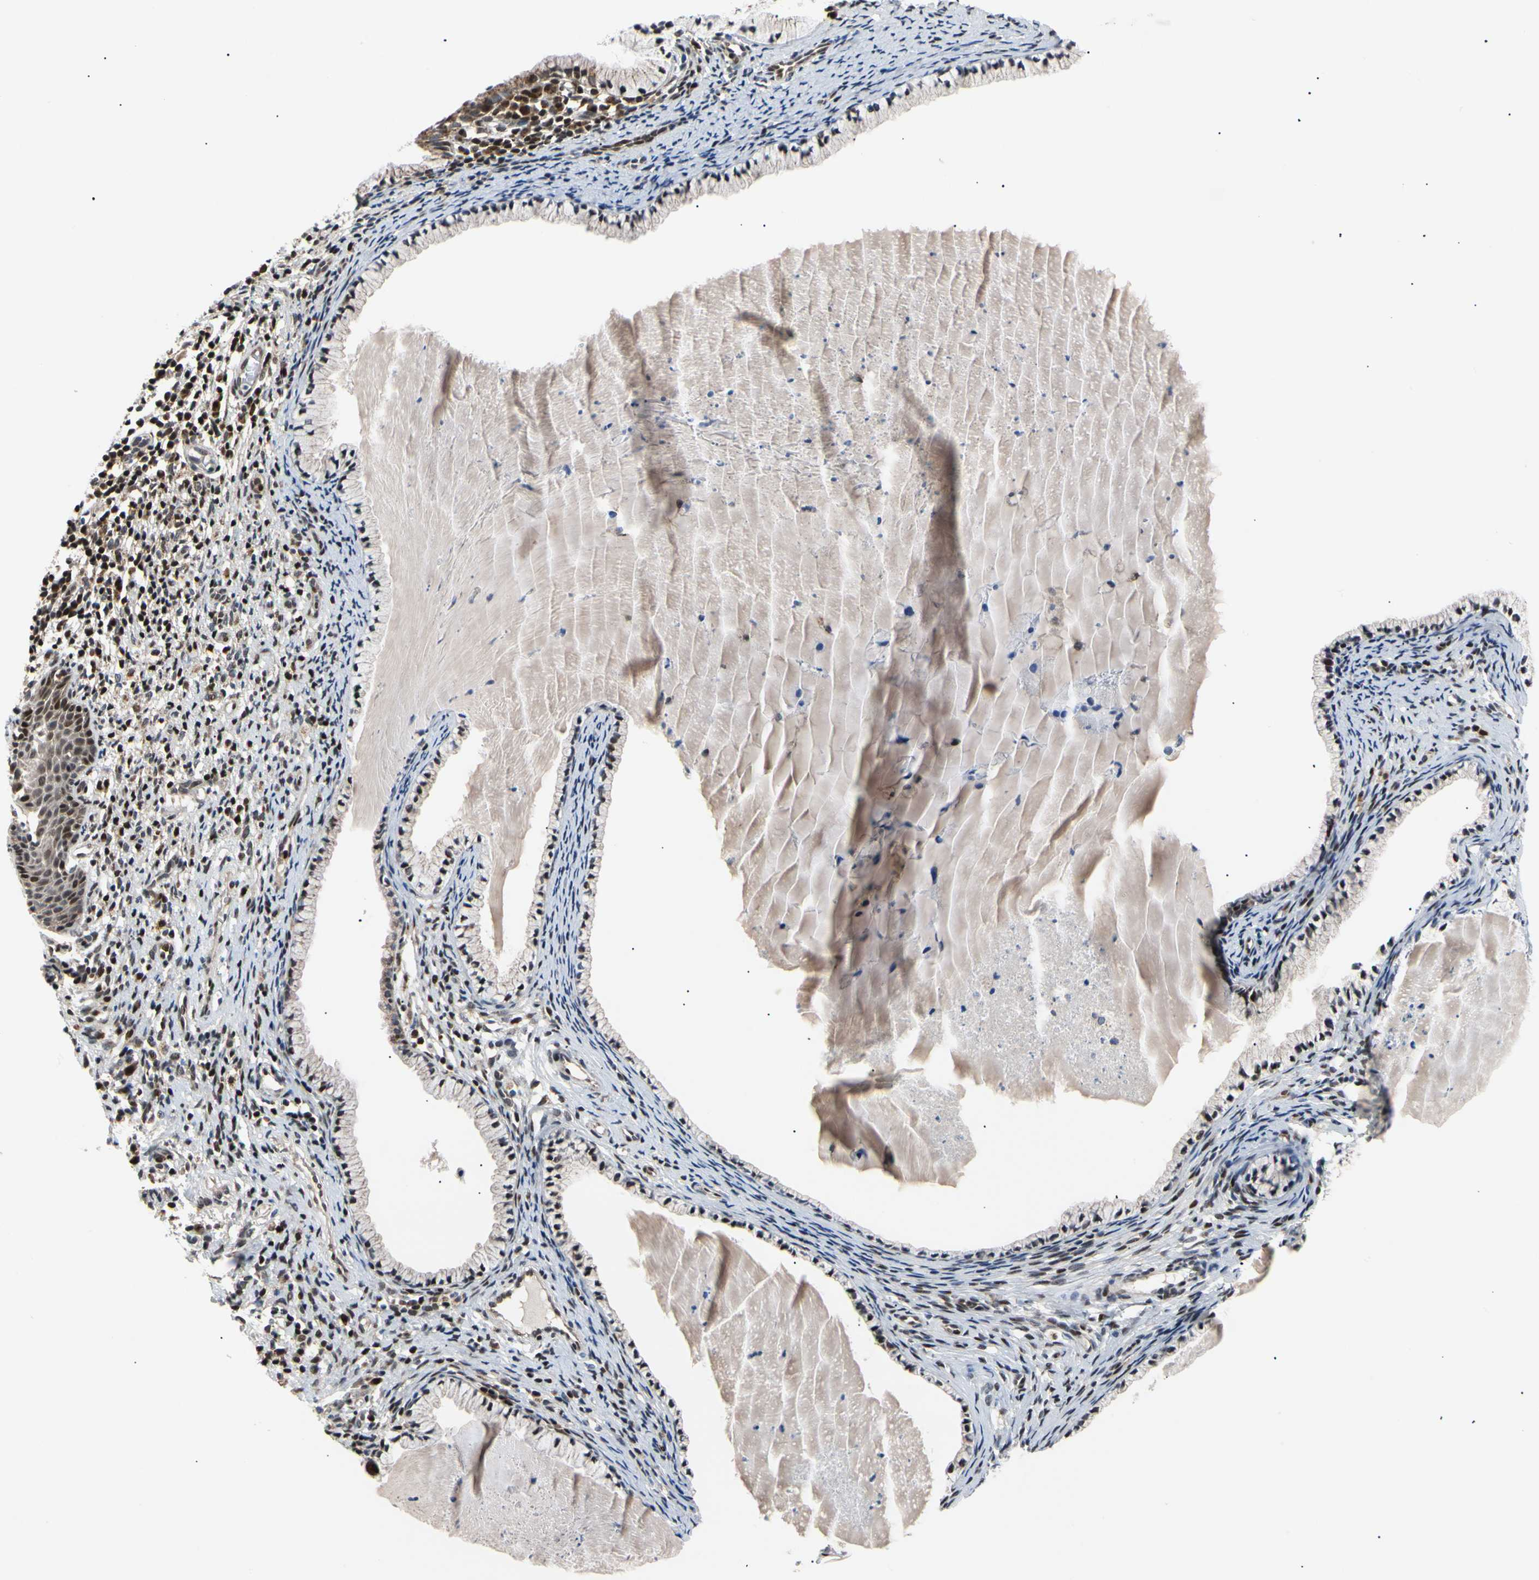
{"staining": {"intensity": "strong", "quantity": ">75%", "location": "nuclear"}, "tissue": "cervix", "cell_type": "Glandular cells", "image_type": "normal", "snomed": [{"axis": "morphology", "description": "Normal tissue, NOS"}, {"axis": "topography", "description": "Cervix"}], "caption": "IHC of benign human cervix exhibits high levels of strong nuclear expression in approximately >75% of glandular cells. The protein is stained brown, and the nuclei are stained in blue (DAB IHC with brightfield microscopy, high magnification).", "gene": "E2F1", "patient": {"sex": "female", "age": 70}}